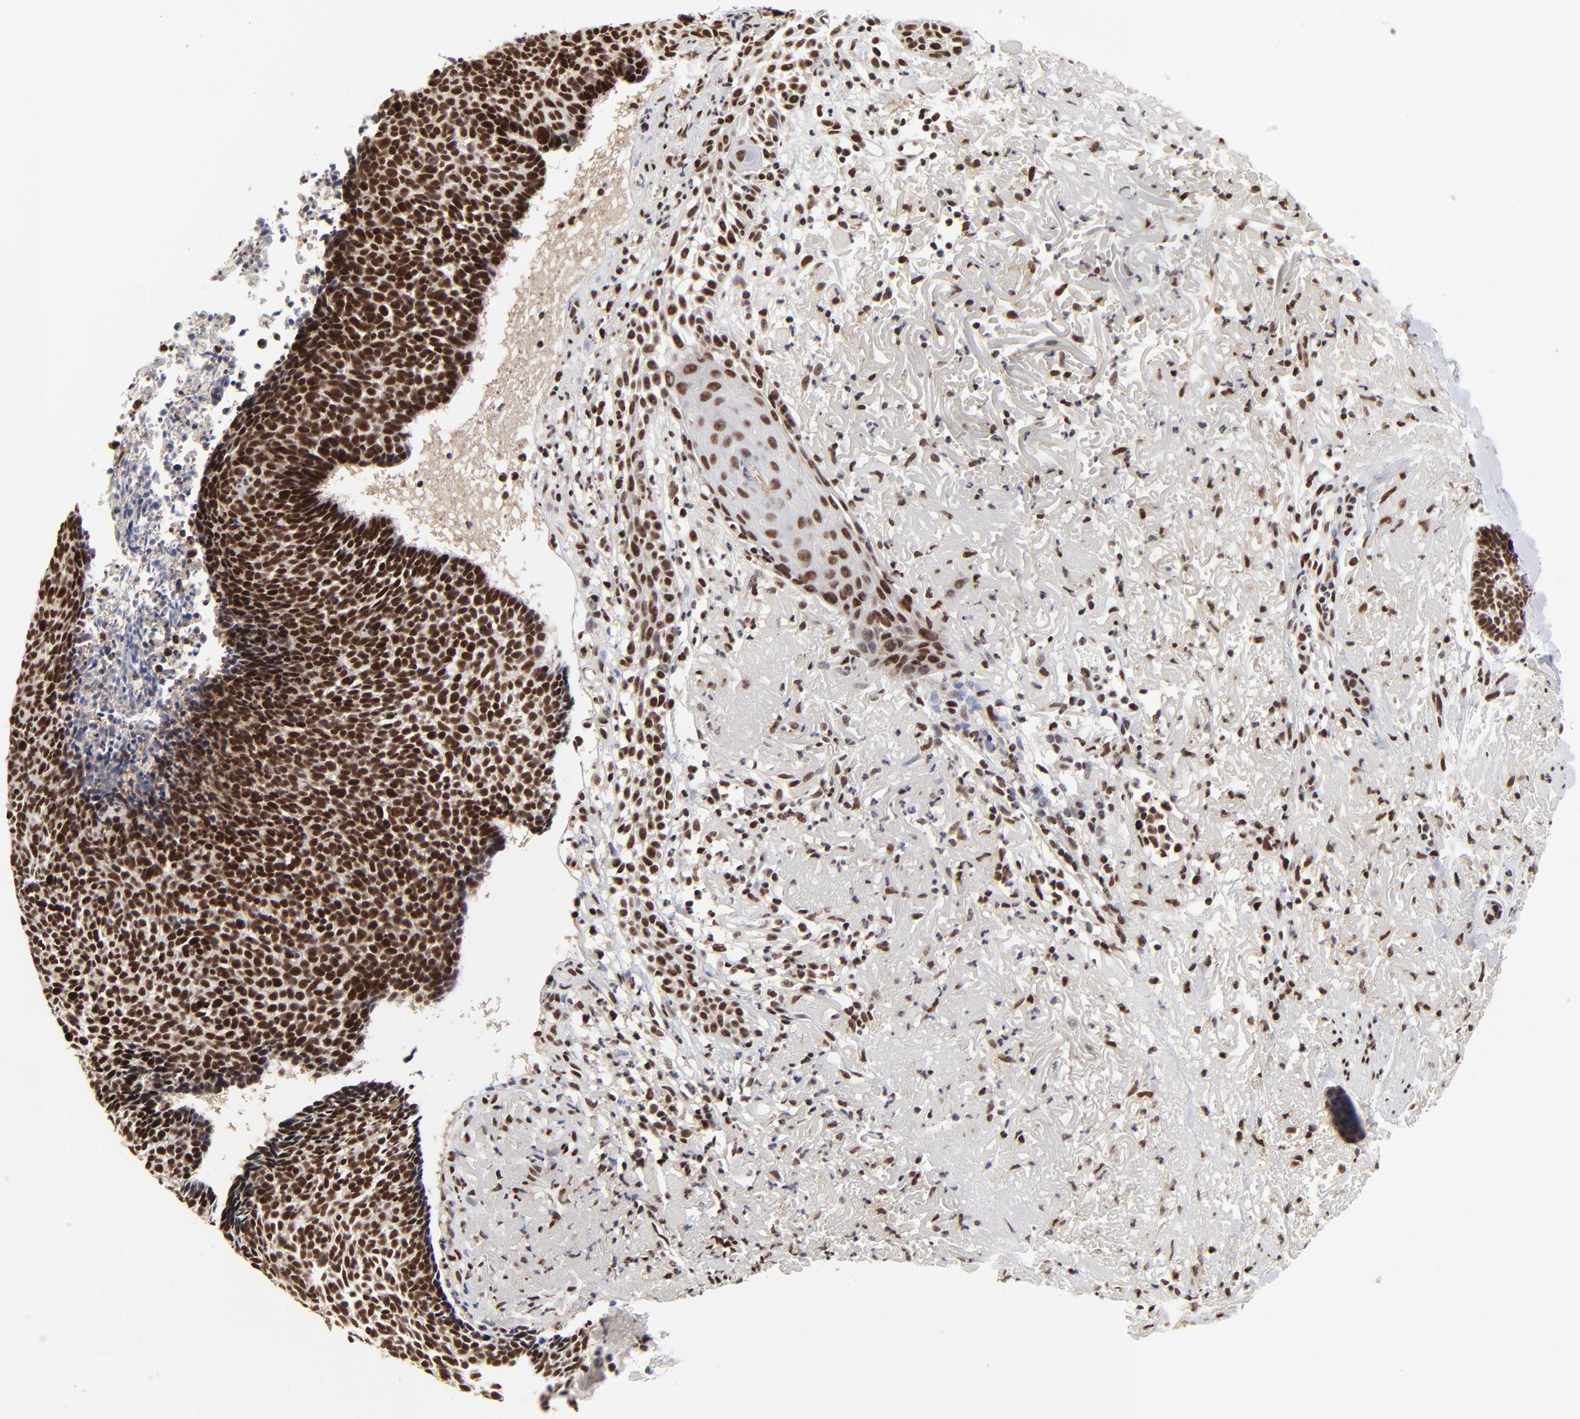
{"staining": {"intensity": "strong", "quantity": ">75%", "location": "nuclear"}, "tissue": "skin cancer", "cell_type": "Tumor cells", "image_type": "cancer", "snomed": [{"axis": "morphology", "description": "Basal cell carcinoma"}, {"axis": "topography", "description": "Skin"}], "caption": "This is an image of IHC staining of skin basal cell carcinoma, which shows strong positivity in the nuclear of tumor cells.", "gene": "RBM22", "patient": {"sex": "female", "age": 87}}